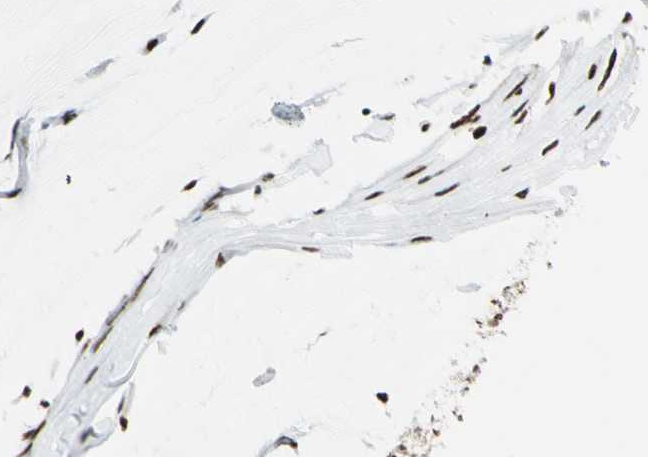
{"staining": {"intensity": "strong", "quantity": ">75%", "location": "nuclear"}, "tissue": "ovarian cancer", "cell_type": "Tumor cells", "image_type": "cancer", "snomed": [{"axis": "morphology", "description": "Cystadenocarcinoma, mucinous, NOS"}, {"axis": "topography", "description": "Ovary"}], "caption": "A high-resolution micrograph shows immunohistochemistry (IHC) staining of ovarian cancer, which reveals strong nuclear positivity in about >75% of tumor cells.", "gene": "CCAR1", "patient": {"sex": "female", "age": 39}}